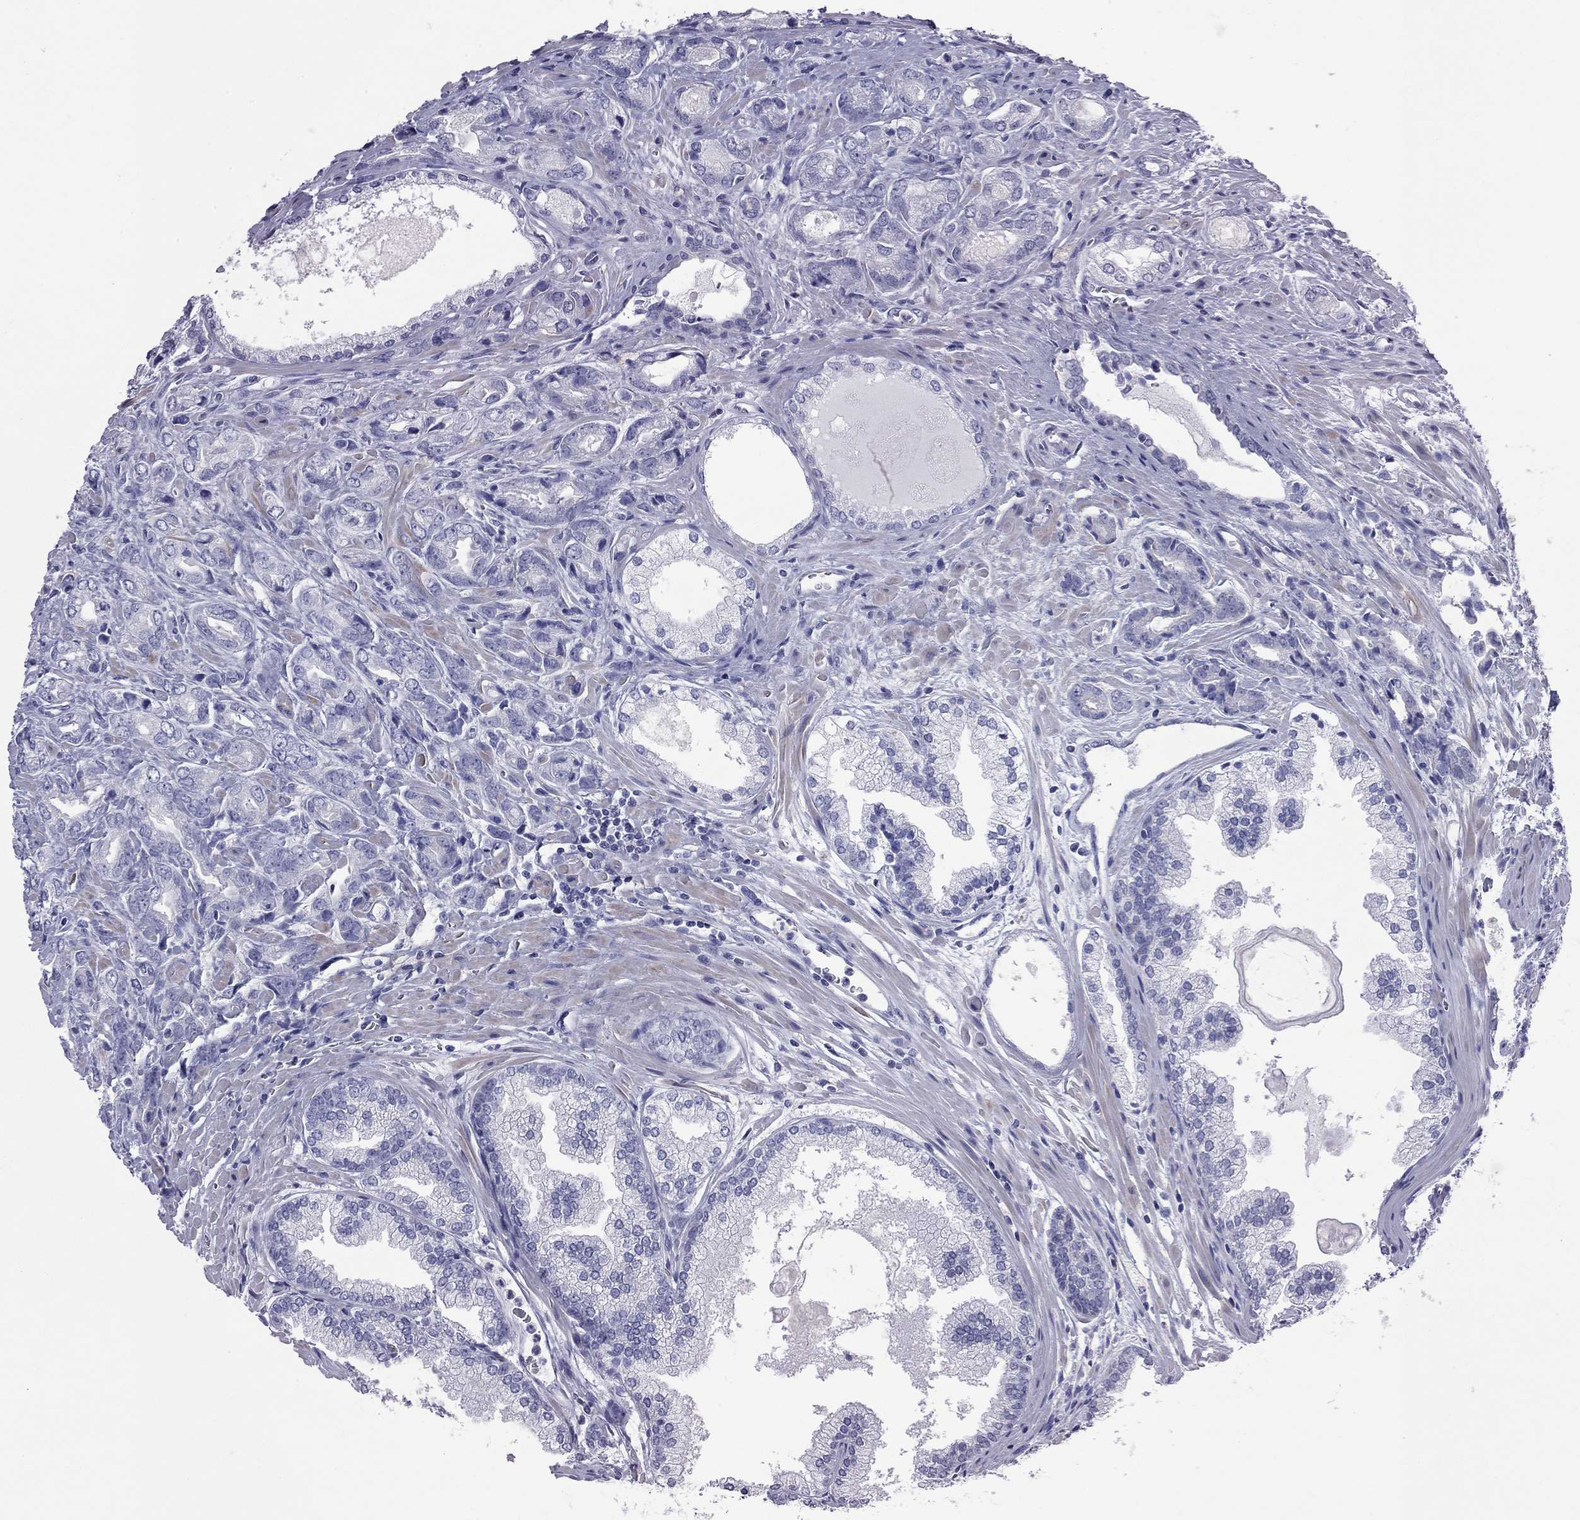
{"staining": {"intensity": "negative", "quantity": "none", "location": "none"}, "tissue": "prostate cancer", "cell_type": "Tumor cells", "image_type": "cancer", "snomed": [{"axis": "morphology", "description": "Adenocarcinoma, NOS"}, {"axis": "morphology", "description": "Adenocarcinoma, High grade"}, {"axis": "topography", "description": "Prostate"}], "caption": "Immunohistochemistry histopathology image of prostate adenocarcinoma (high-grade) stained for a protein (brown), which demonstrates no expression in tumor cells.", "gene": "ACTL7B", "patient": {"sex": "male", "age": 70}}